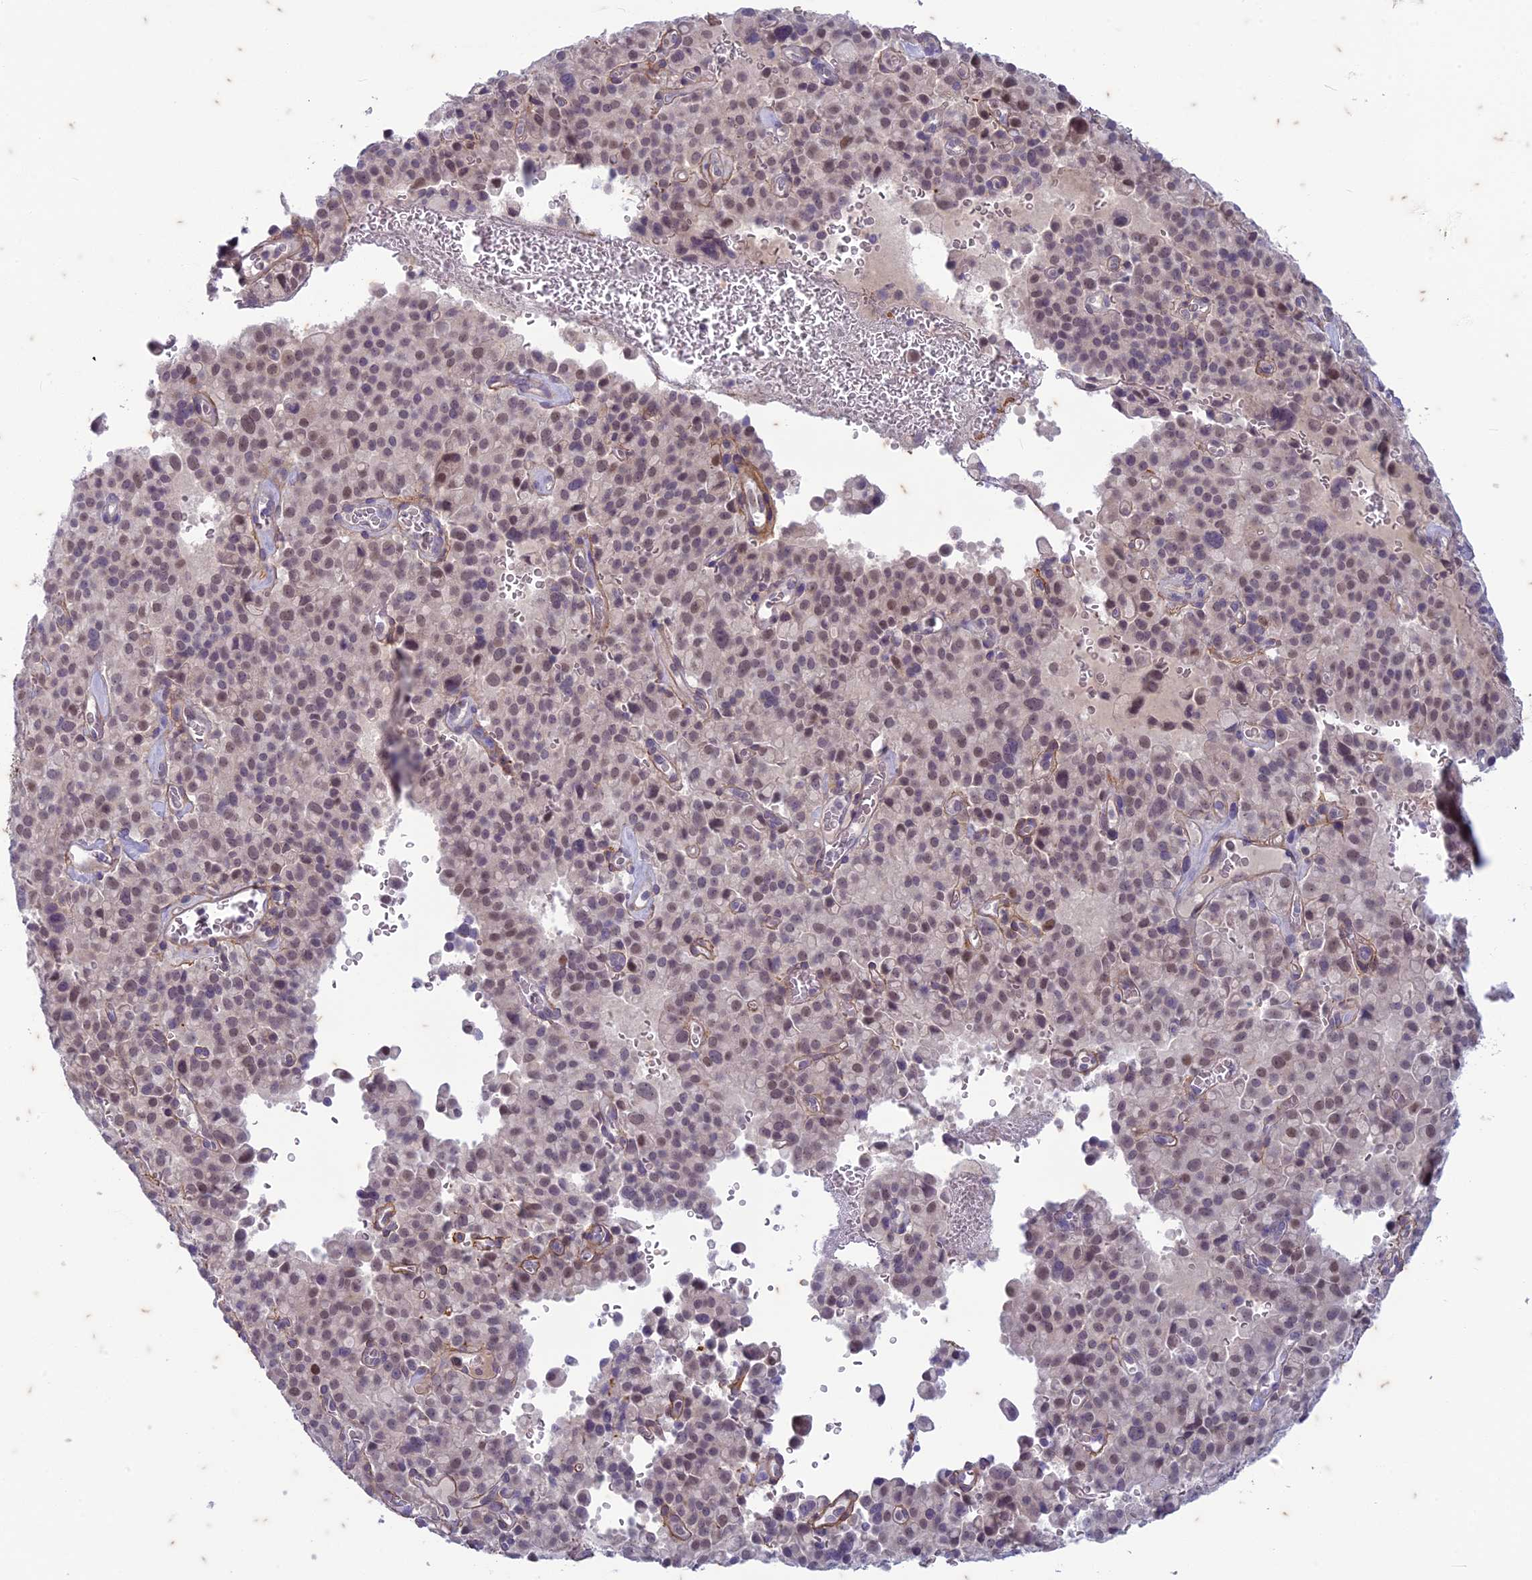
{"staining": {"intensity": "weak", "quantity": "25%-75%", "location": "nuclear"}, "tissue": "pancreatic cancer", "cell_type": "Tumor cells", "image_type": "cancer", "snomed": [{"axis": "morphology", "description": "Adenocarcinoma, NOS"}, {"axis": "topography", "description": "Pancreas"}], "caption": "Human adenocarcinoma (pancreatic) stained with a brown dye reveals weak nuclear positive positivity in approximately 25%-75% of tumor cells.", "gene": "PABPN1L", "patient": {"sex": "male", "age": 65}}